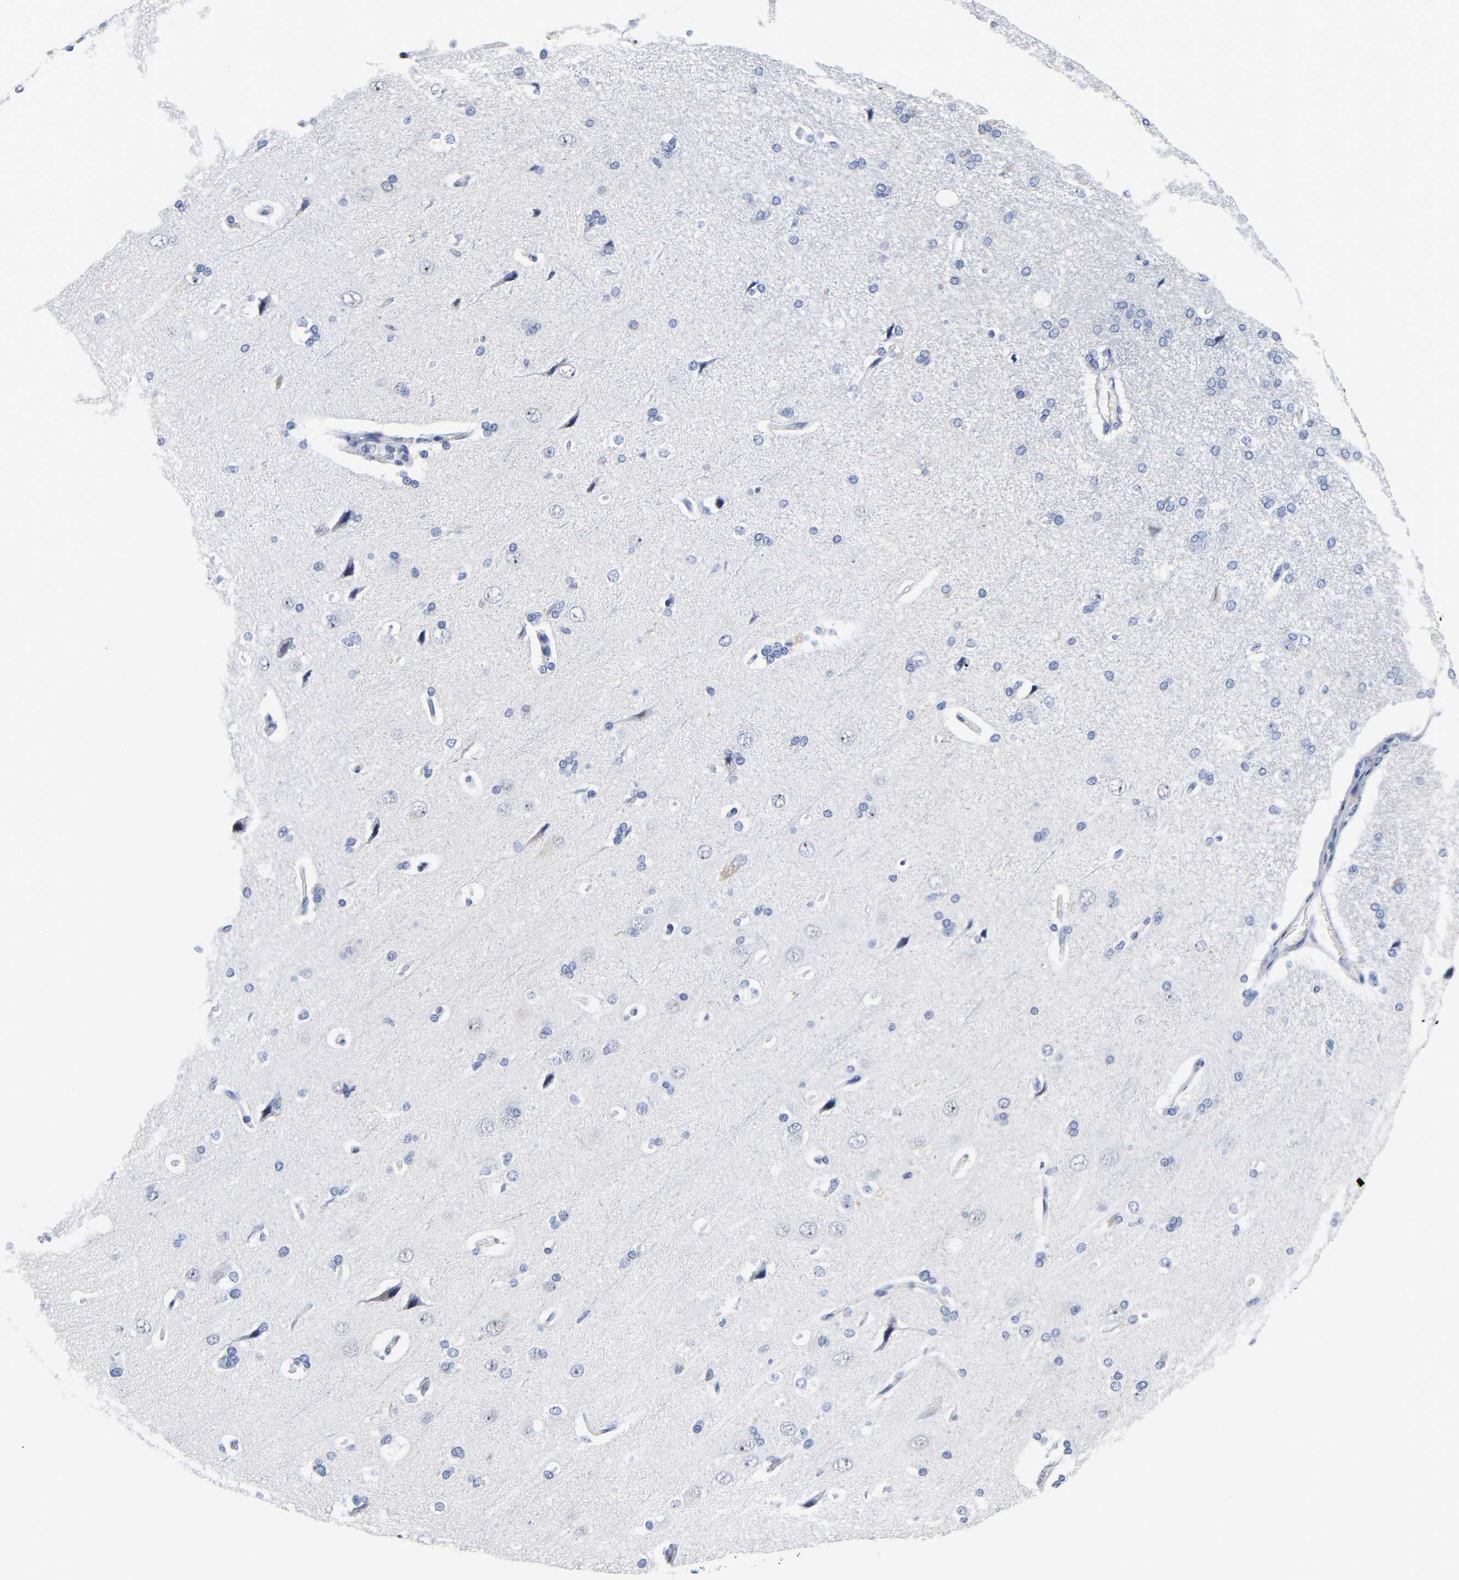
{"staining": {"intensity": "negative", "quantity": "none", "location": "none"}, "tissue": "cerebral cortex", "cell_type": "Endothelial cells", "image_type": "normal", "snomed": [{"axis": "morphology", "description": "Normal tissue, NOS"}, {"axis": "topography", "description": "Cerebral cortex"}], "caption": "IHC histopathology image of benign cerebral cortex: cerebral cortex stained with DAB displays no significant protein expression in endothelial cells. (Stains: DAB IHC with hematoxylin counter stain, Microscopy: brightfield microscopy at high magnification).", "gene": "NAB2", "patient": {"sex": "male", "age": 62}}